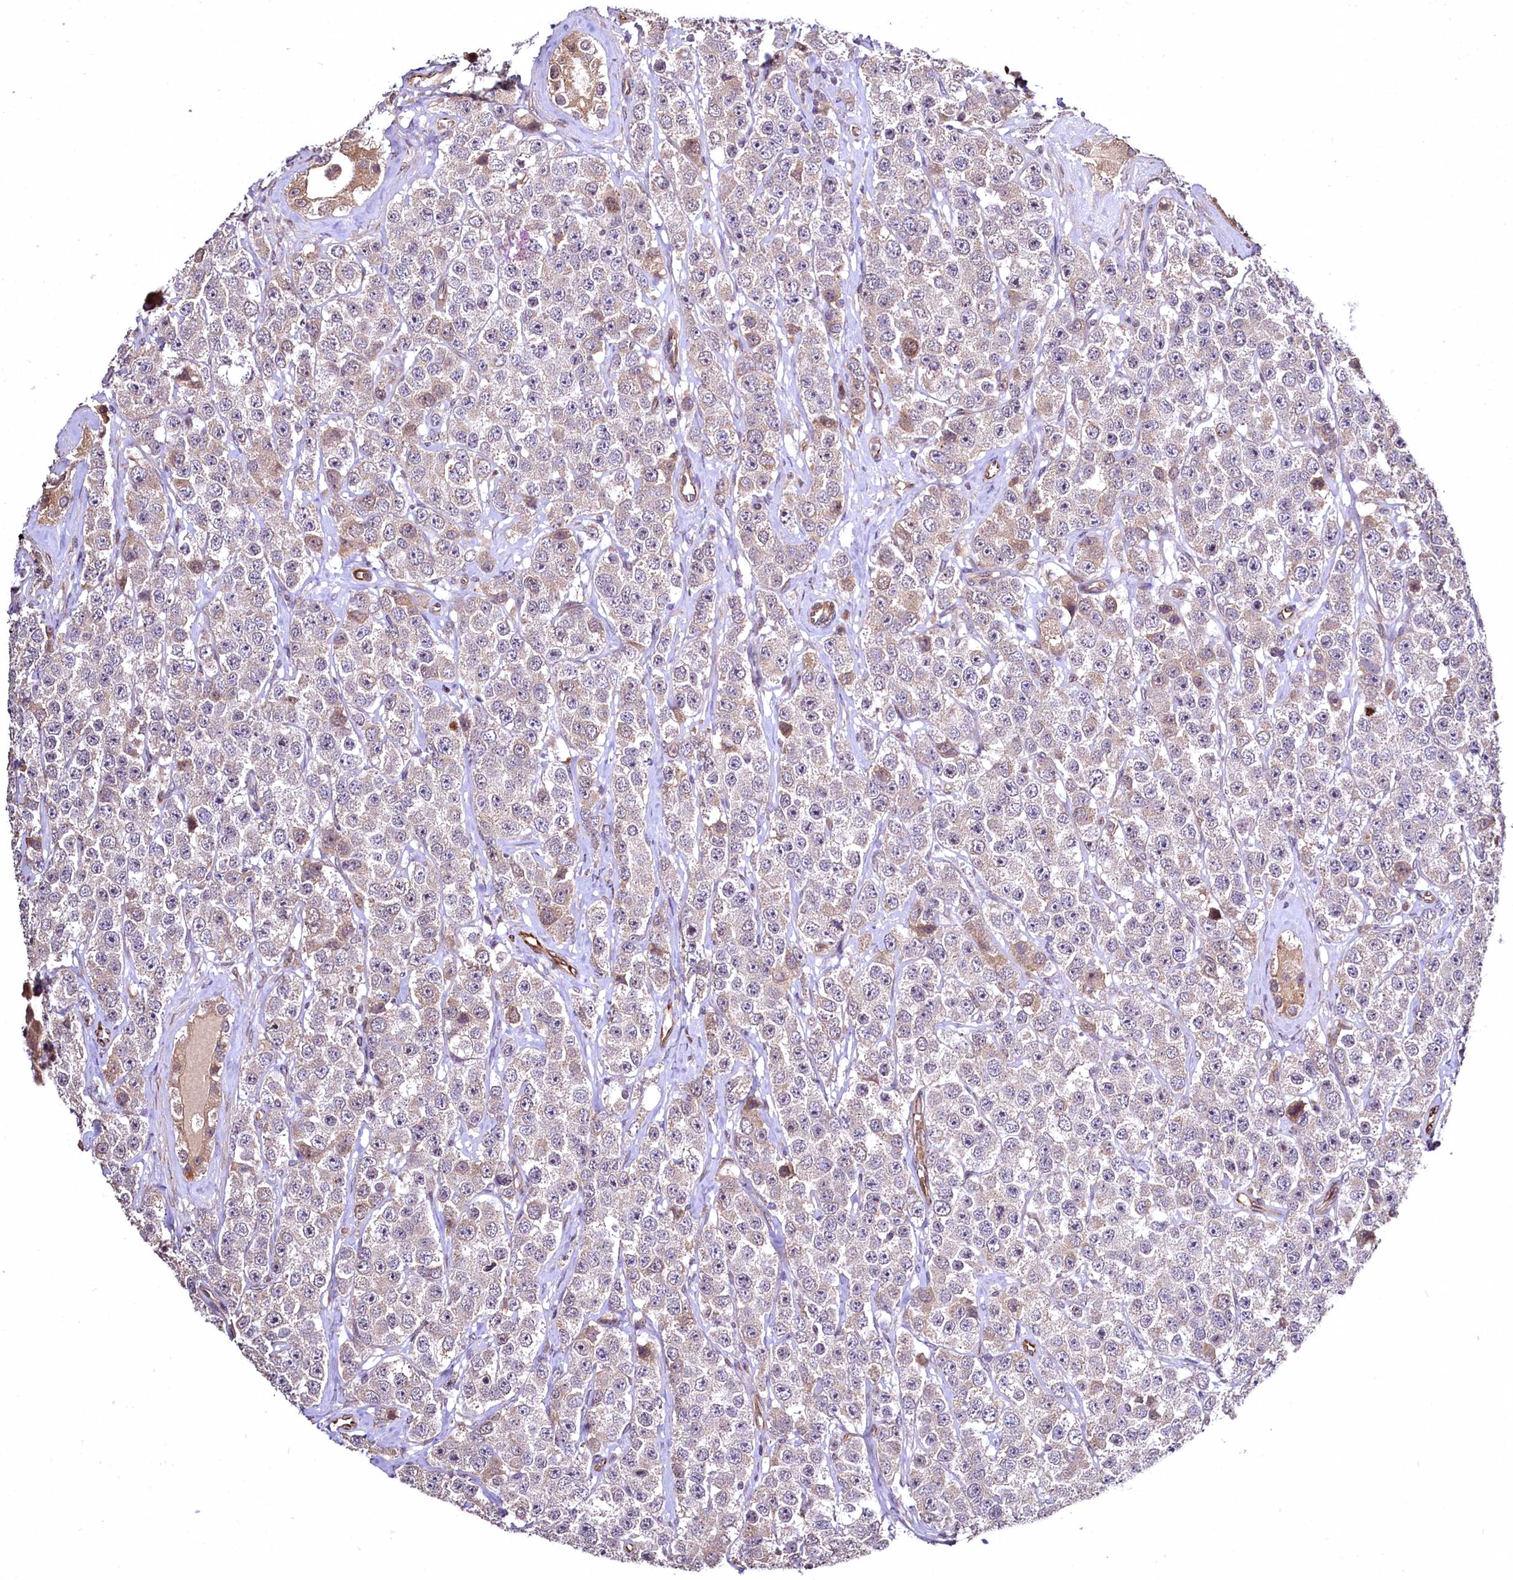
{"staining": {"intensity": "weak", "quantity": "<25%", "location": "cytoplasmic/membranous"}, "tissue": "testis cancer", "cell_type": "Tumor cells", "image_type": "cancer", "snomed": [{"axis": "morphology", "description": "Seminoma, NOS"}, {"axis": "topography", "description": "Testis"}], "caption": "Immunohistochemistry micrograph of neoplastic tissue: human testis seminoma stained with DAB shows no significant protein expression in tumor cells.", "gene": "TBCEL", "patient": {"sex": "male", "age": 28}}